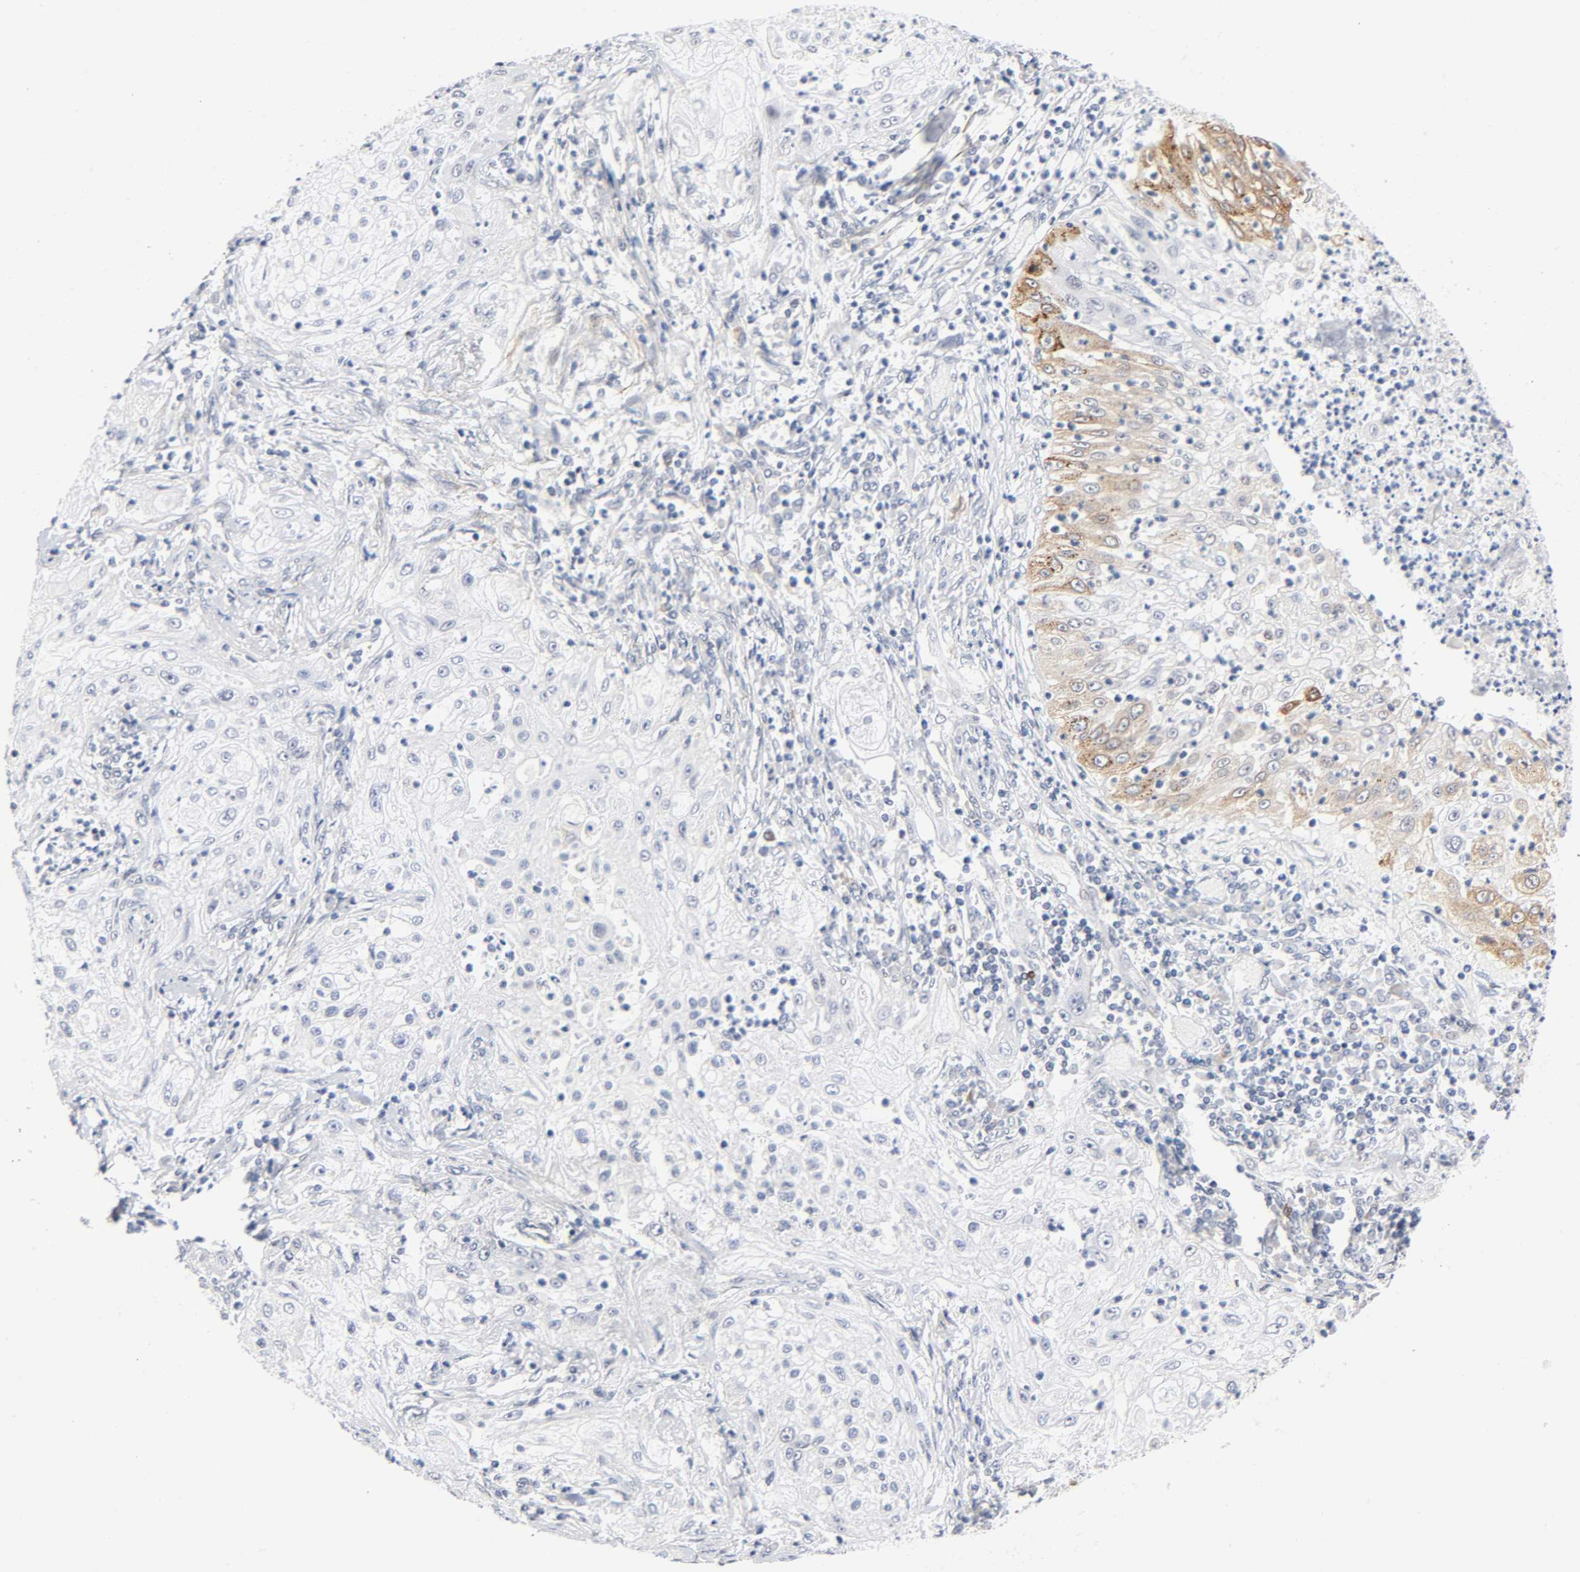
{"staining": {"intensity": "weak", "quantity": "25%-75%", "location": "cytoplasmic/membranous"}, "tissue": "lung cancer", "cell_type": "Tumor cells", "image_type": "cancer", "snomed": [{"axis": "morphology", "description": "Inflammation, NOS"}, {"axis": "morphology", "description": "Squamous cell carcinoma, NOS"}, {"axis": "topography", "description": "Lymph node"}, {"axis": "topography", "description": "Soft tissue"}, {"axis": "topography", "description": "Lung"}], "caption": "DAB immunohistochemical staining of human lung cancer (squamous cell carcinoma) shows weak cytoplasmic/membranous protein expression in about 25%-75% of tumor cells. (Brightfield microscopy of DAB IHC at high magnification).", "gene": "DIDO1", "patient": {"sex": "male", "age": 66}}